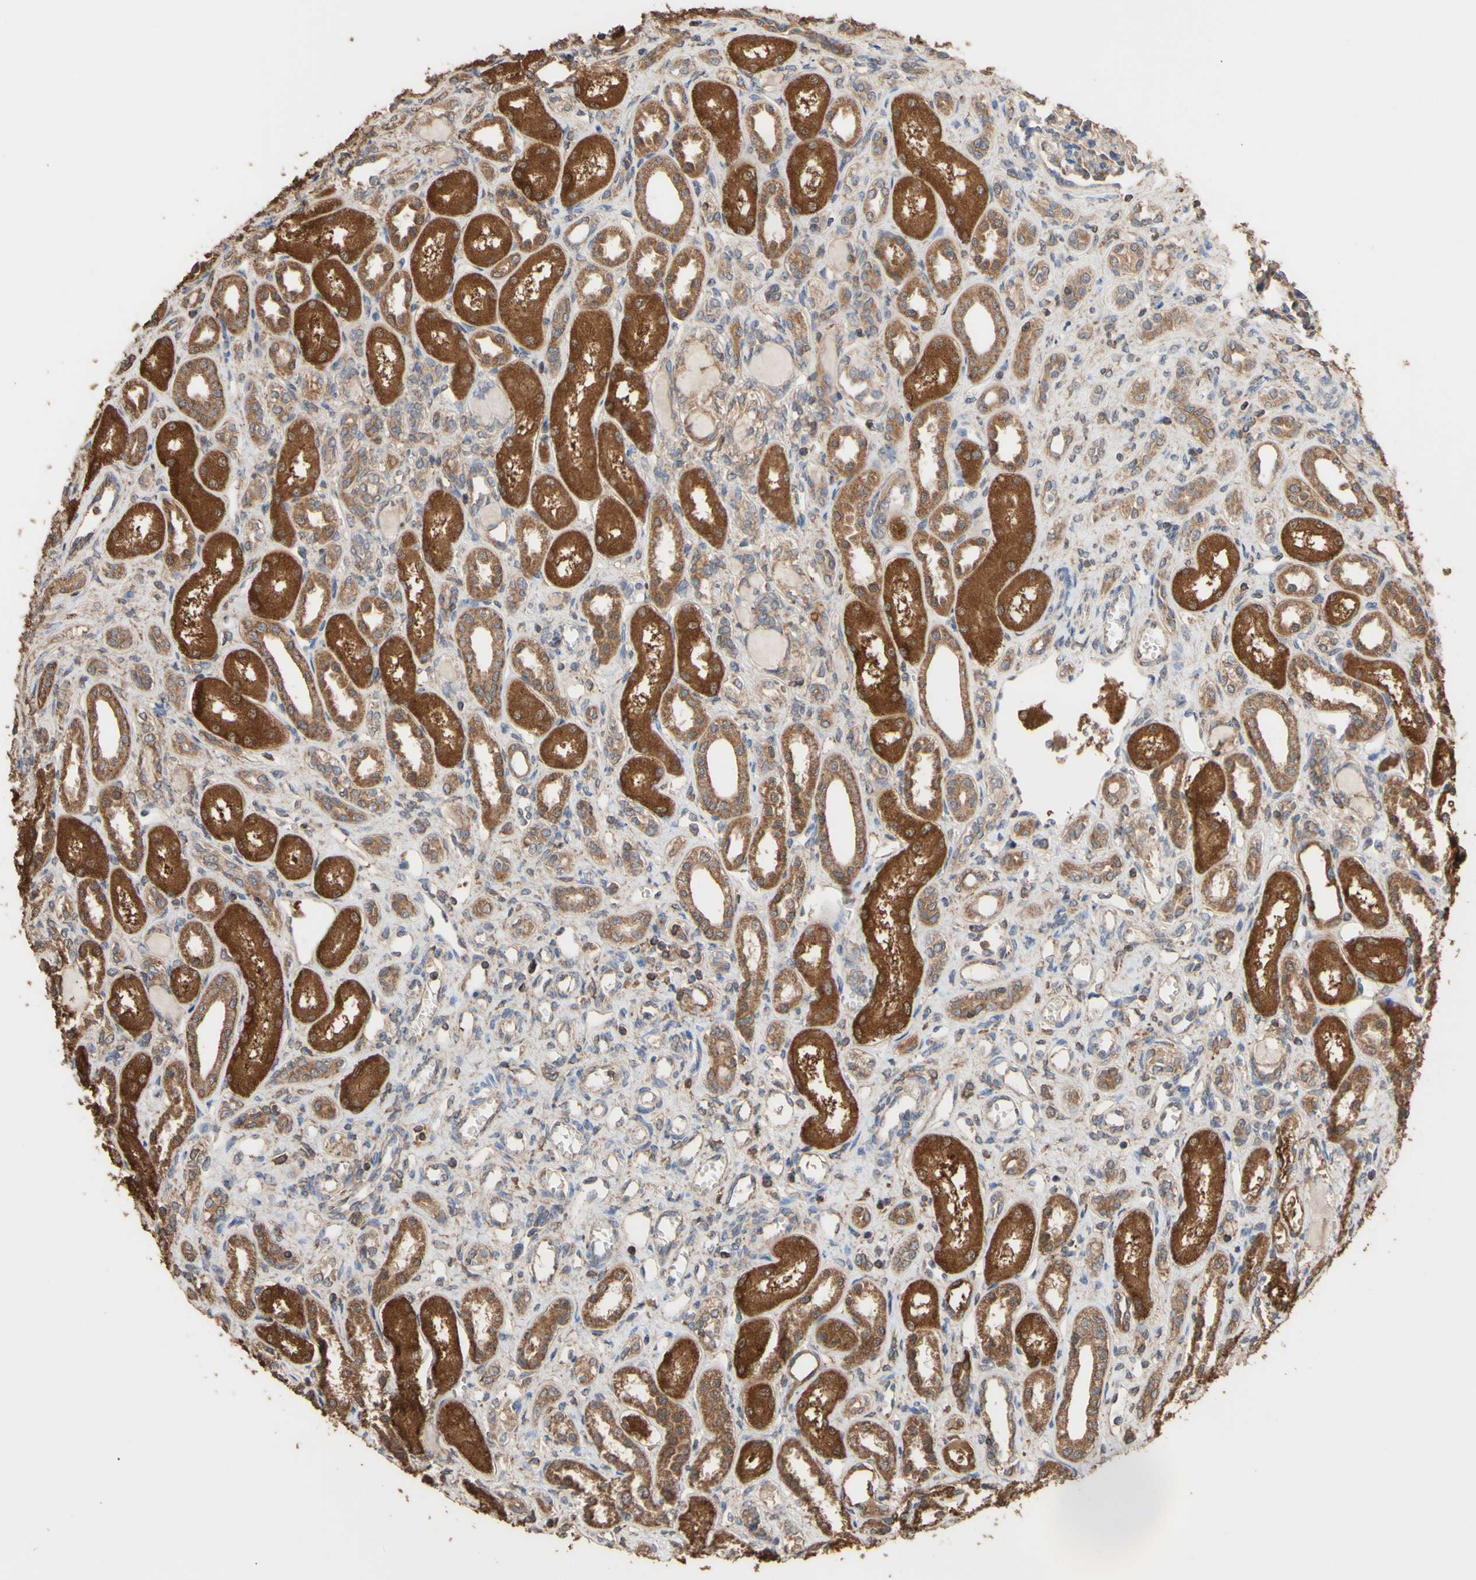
{"staining": {"intensity": "weak", "quantity": ">75%", "location": "cytoplasmic/membranous"}, "tissue": "kidney", "cell_type": "Cells in glomeruli", "image_type": "normal", "snomed": [{"axis": "morphology", "description": "Normal tissue, NOS"}, {"axis": "topography", "description": "Kidney"}], "caption": "Protein expression by IHC exhibits weak cytoplasmic/membranous positivity in about >75% of cells in glomeruli in unremarkable kidney. (IHC, brightfield microscopy, high magnification).", "gene": "ALDH9A1", "patient": {"sex": "male", "age": 7}}